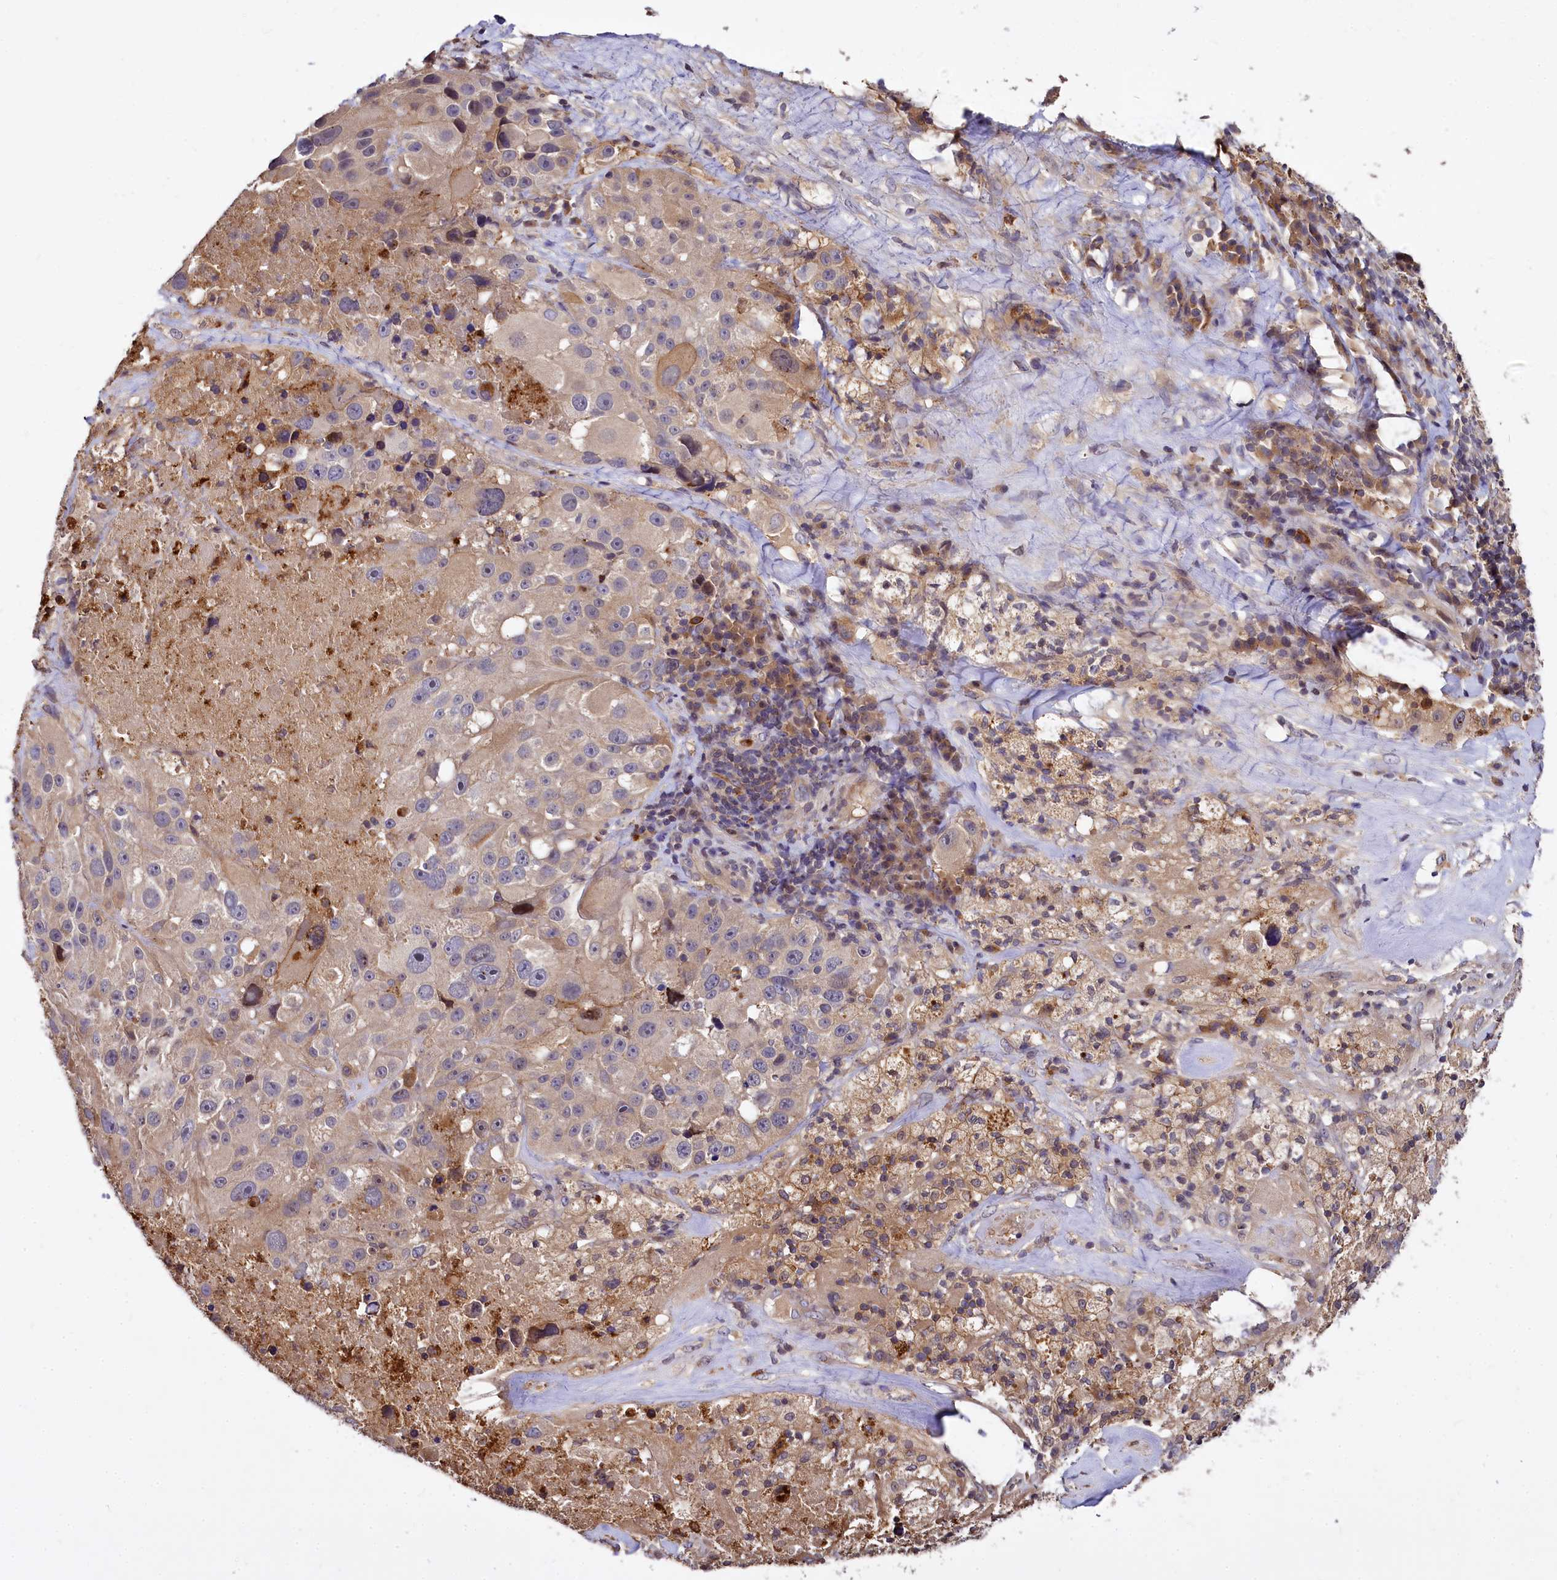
{"staining": {"intensity": "weak", "quantity": "<25%", "location": "cytoplasmic/membranous"}, "tissue": "melanoma", "cell_type": "Tumor cells", "image_type": "cancer", "snomed": [{"axis": "morphology", "description": "Malignant melanoma, Metastatic site"}, {"axis": "topography", "description": "Lymph node"}], "caption": "Tumor cells are negative for protein expression in human melanoma.", "gene": "ATG101", "patient": {"sex": "male", "age": 62}}